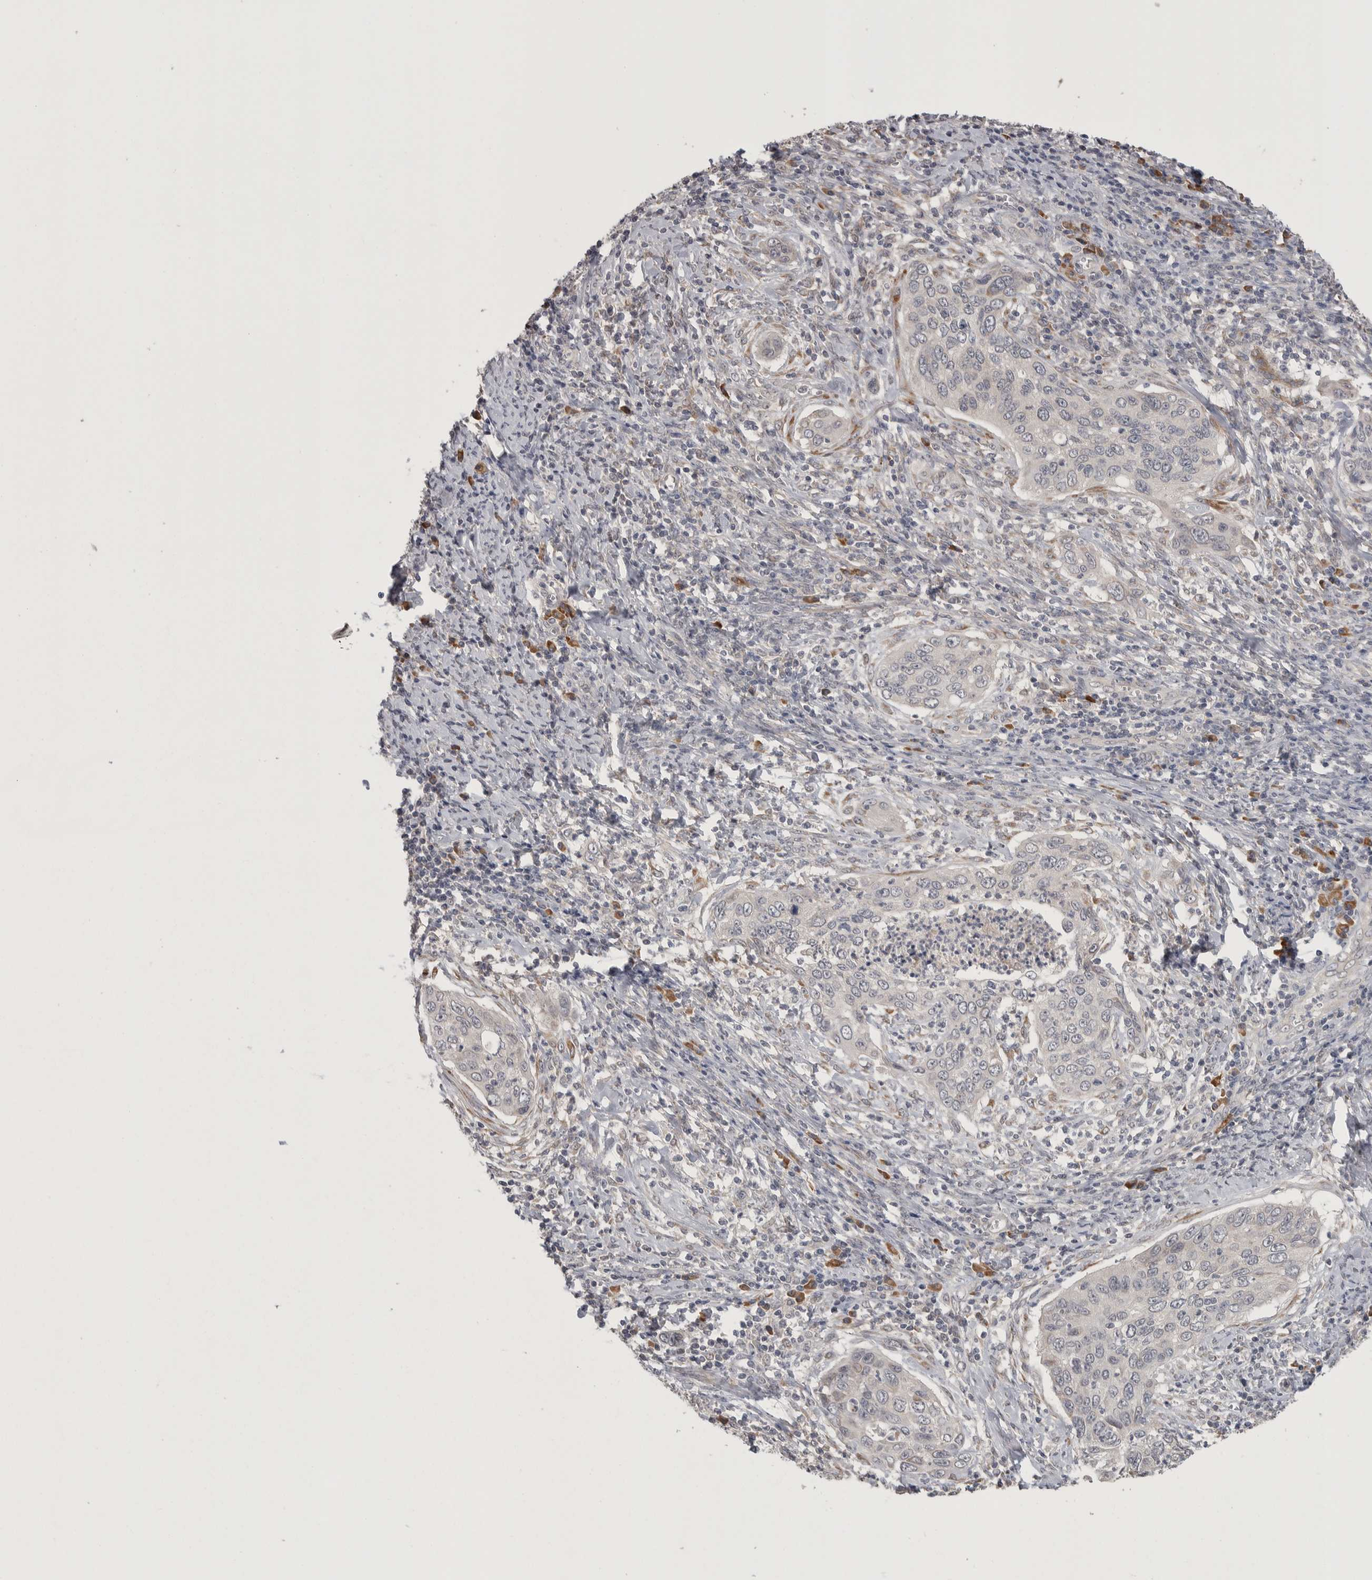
{"staining": {"intensity": "negative", "quantity": "none", "location": "none"}, "tissue": "cervical cancer", "cell_type": "Tumor cells", "image_type": "cancer", "snomed": [{"axis": "morphology", "description": "Squamous cell carcinoma, NOS"}, {"axis": "topography", "description": "Cervix"}], "caption": "This is a histopathology image of IHC staining of cervical cancer, which shows no staining in tumor cells.", "gene": "CUL2", "patient": {"sex": "female", "age": 53}}